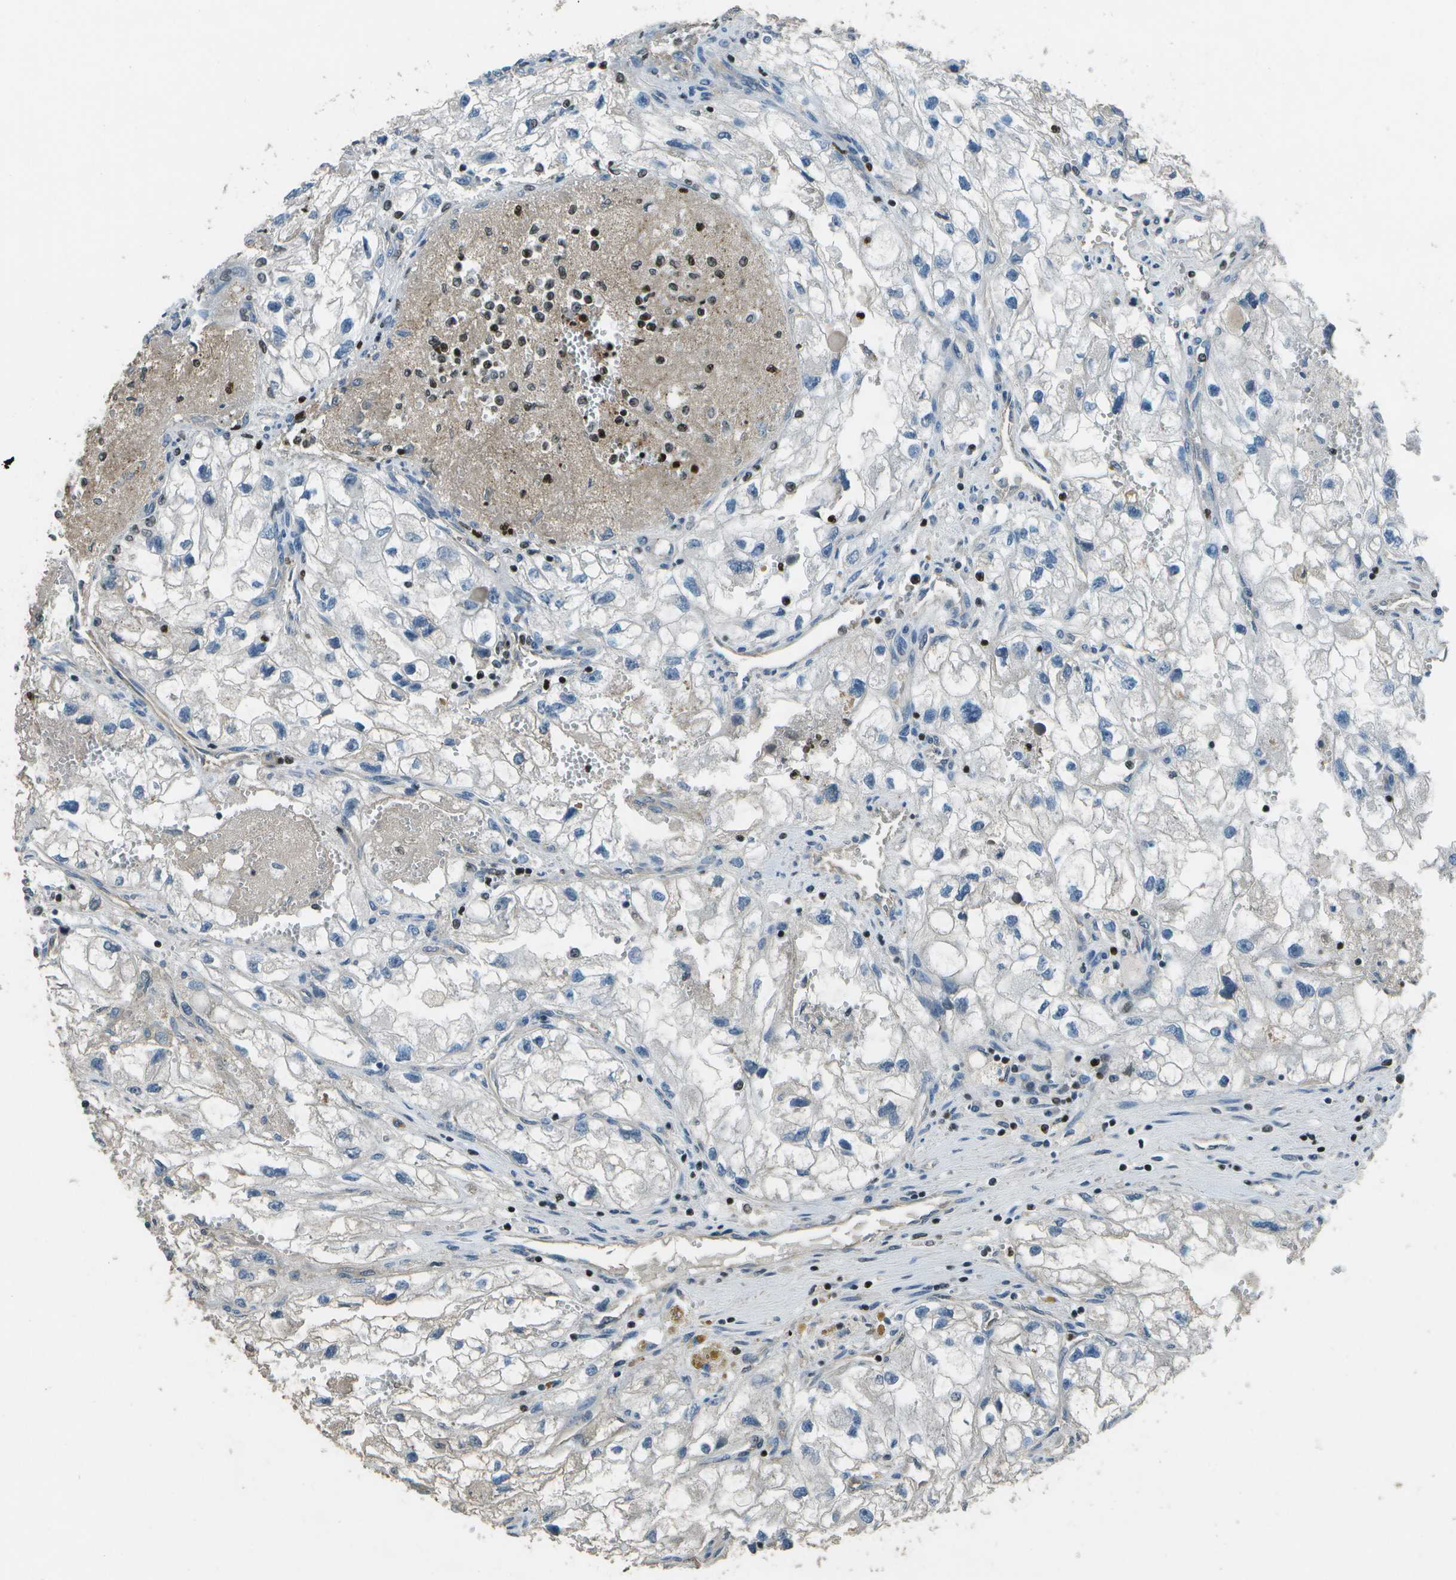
{"staining": {"intensity": "negative", "quantity": "none", "location": "none"}, "tissue": "renal cancer", "cell_type": "Tumor cells", "image_type": "cancer", "snomed": [{"axis": "morphology", "description": "Adenocarcinoma, NOS"}, {"axis": "topography", "description": "Kidney"}], "caption": "An image of renal cancer (adenocarcinoma) stained for a protein reveals no brown staining in tumor cells.", "gene": "PDLIM1", "patient": {"sex": "female", "age": 70}}